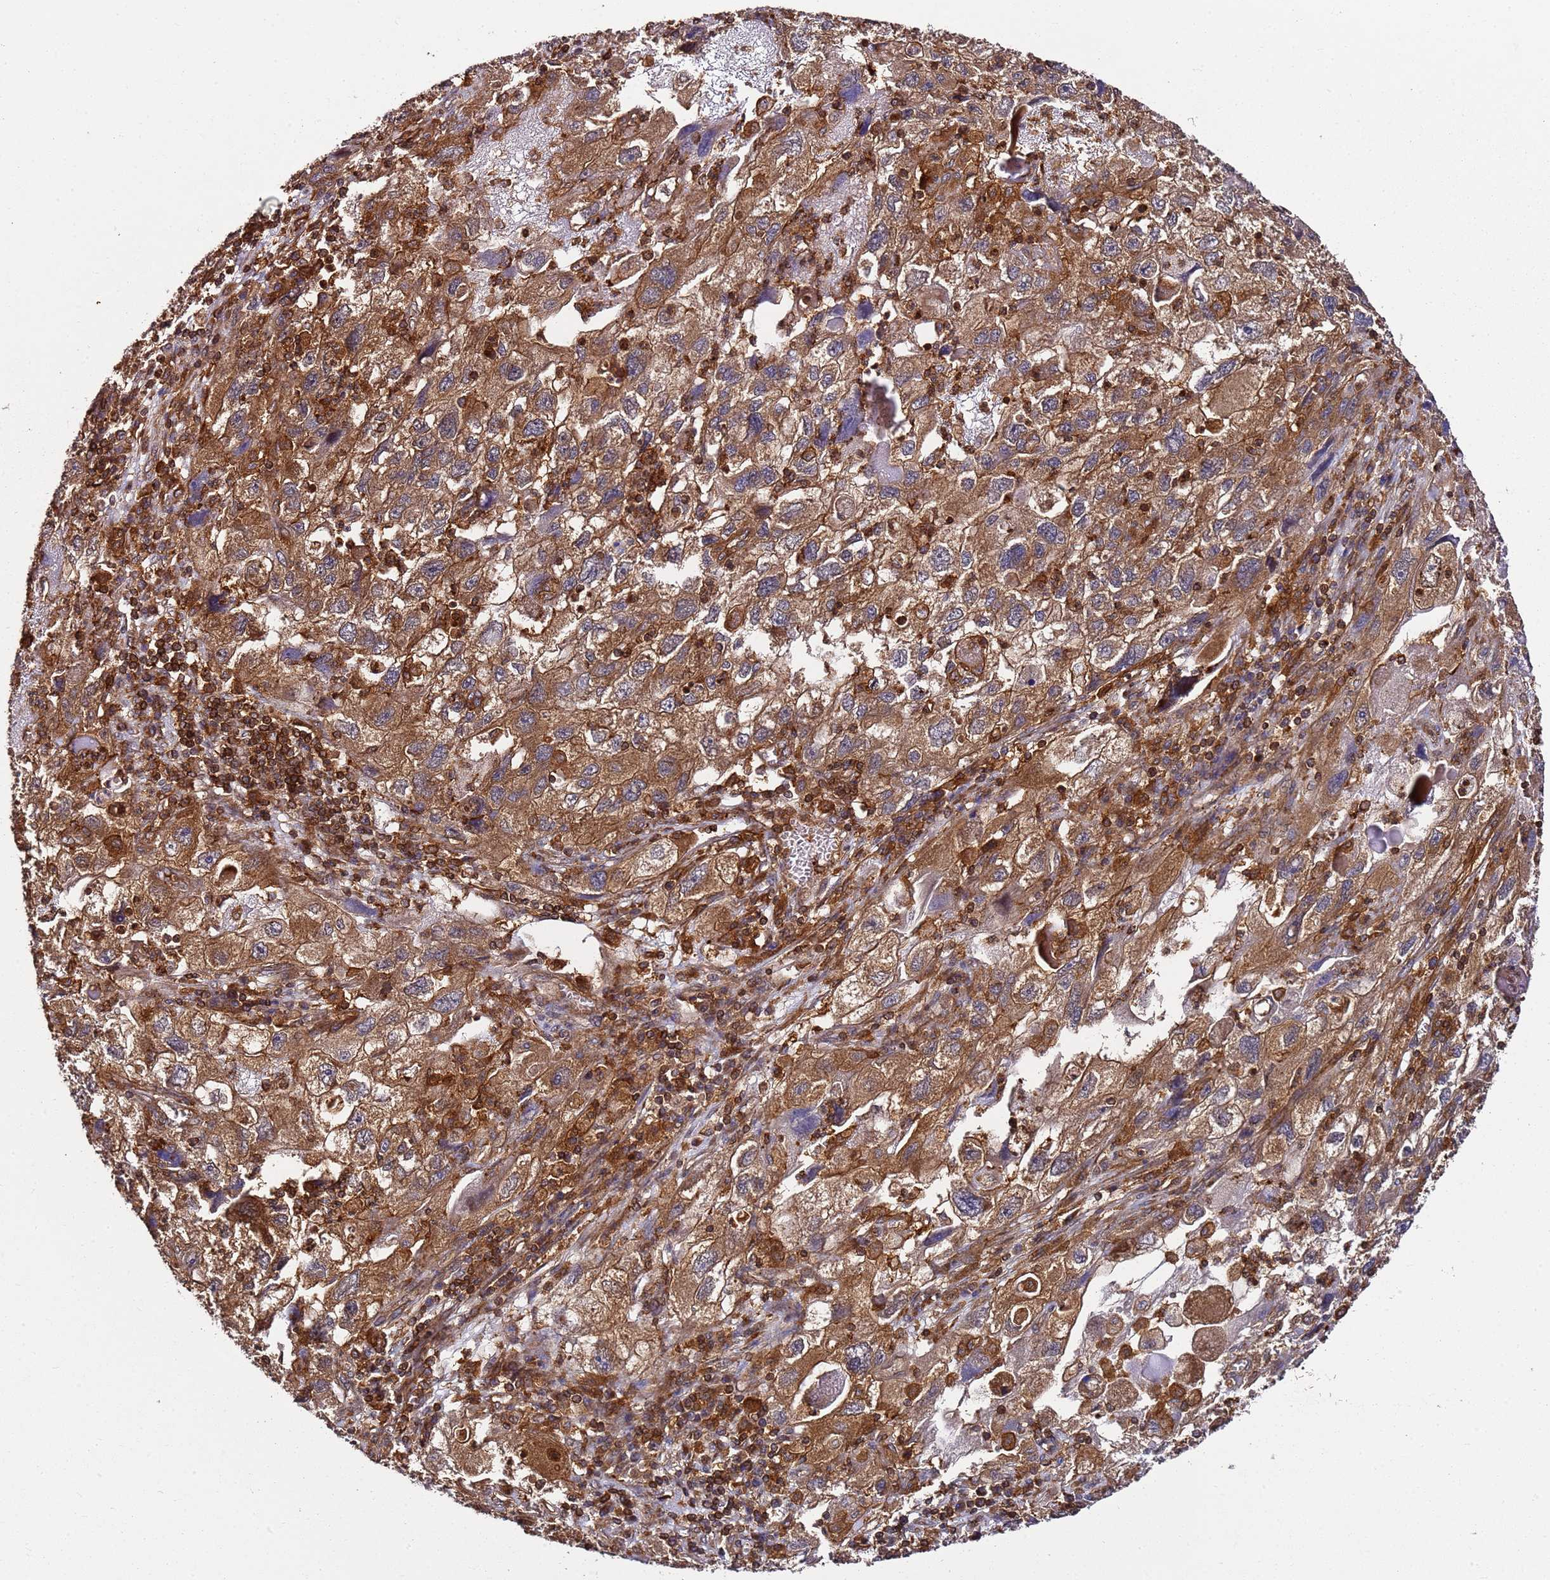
{"staining": {"intensity": "moderate", "quantity": ">75%", "location": "cytoplasmic/membranous"}, "tissue": "endometrial cancer", "cell_type": "Tumor cells", "image_type": "cancer", "snomed": [{"axis": "morphology", "description": "Adenocarcinoma, NOS"}, {"axis": "topography", "description": "Endometrium"}], "caption": "Human endometrial cancer stained for a protein (brown) demonstrates moderate cytoplasmic/membranous positive positivity in about >75% of tumor cells.", "gene": "PRMT7", "patient": {"sex": "female", "age": 49}}